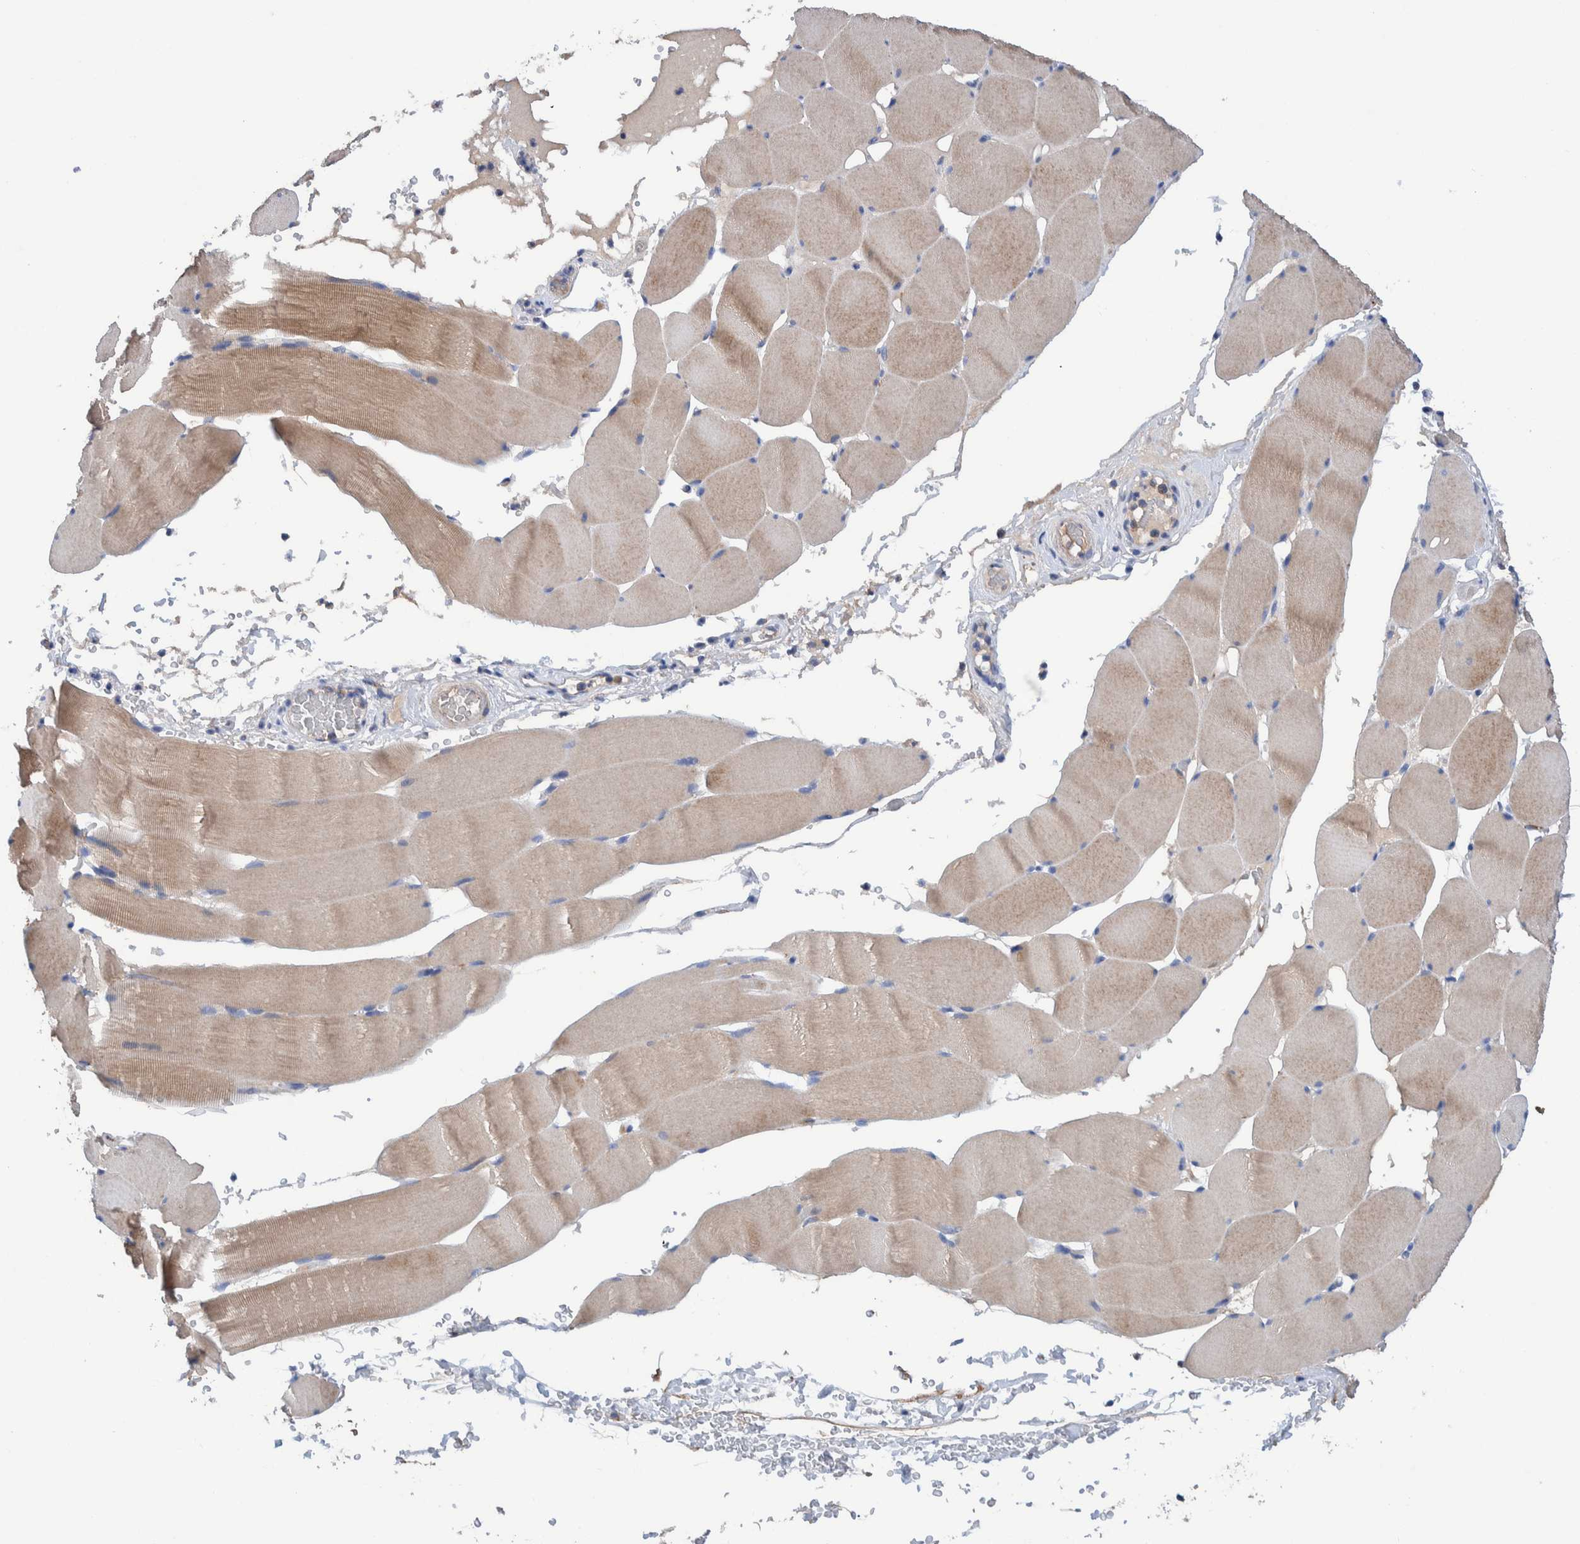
{"staining": {"intensity": "moderate", "quantity": ">75%", "location": "cytoplasmic/membranous"}, "tissue": "skeletal muscle", "cell_type": "Myocytes", "image_type": "normal", "snomed": [{"axis": "morphology", "description": "Normal tissue, NOS"}, {"axis": "topography", "description": "Skeletal muscle"}], "caption": "Protein expression analysis of unremarkable skeletal muscle reveals moderate cytoplasmic/membranous staining in about >75% of myocytes.", "gene": "DECR1", "patient": {"sex": "male", "age": 62}}